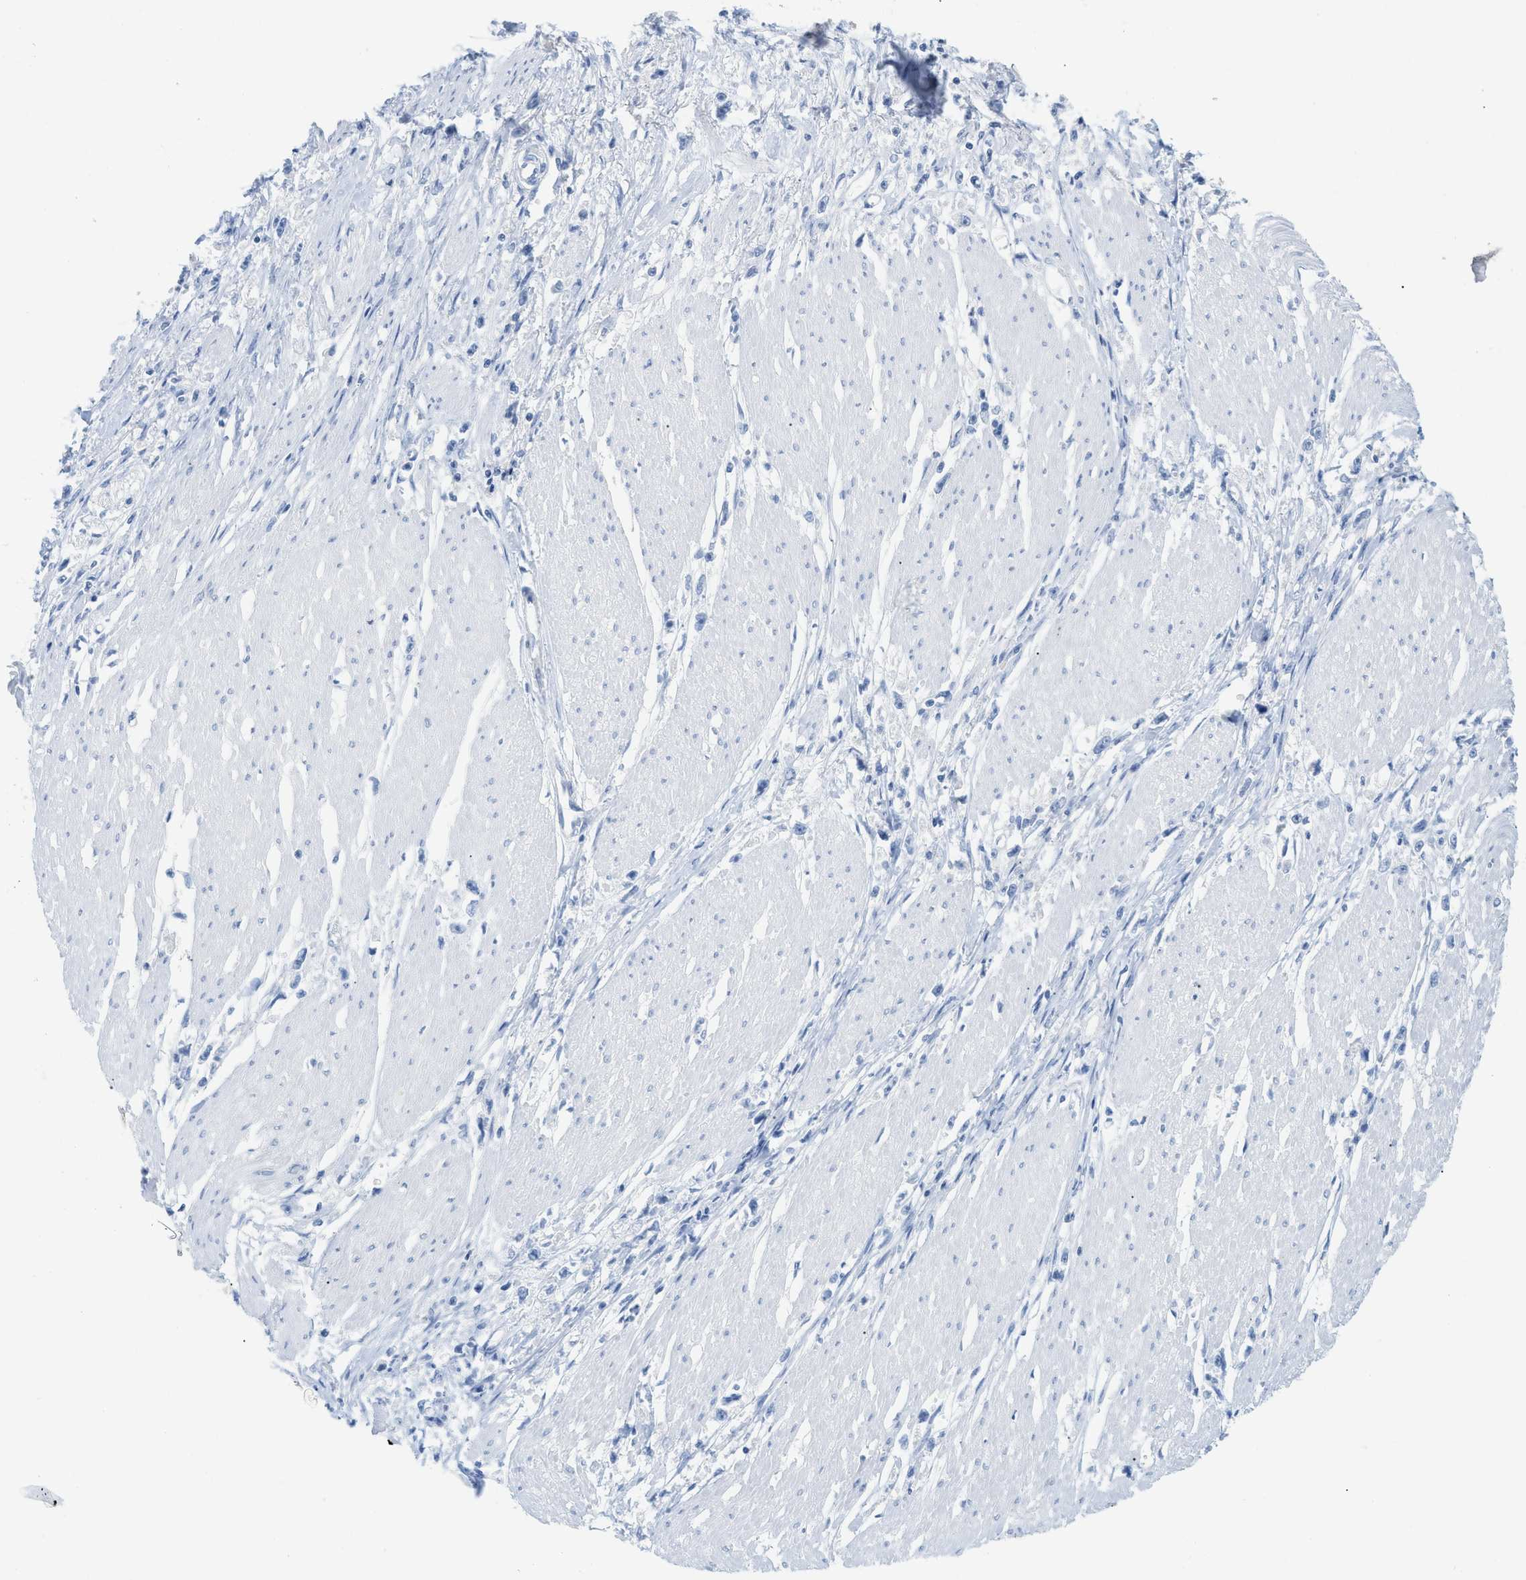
{"staining": {"intensity": "negative", "quantity": "none", "location": "none"}, "tissue": "stomach cancer", "cell_type": "Tumor cells", "image_type": "cancer", "snomed": [{"axis": "morphology", "description": "Adenocarcinoma, NOS"}, {"axis": "topography", "description": "Stomach"}], "caption": "A photomicrograph of adenocarcinoma (stomach) stained for a protein exhibits no brown staining in tumor cells.", "gene": "PAPPA", "patient": {"sex": "female", "age": 59}}